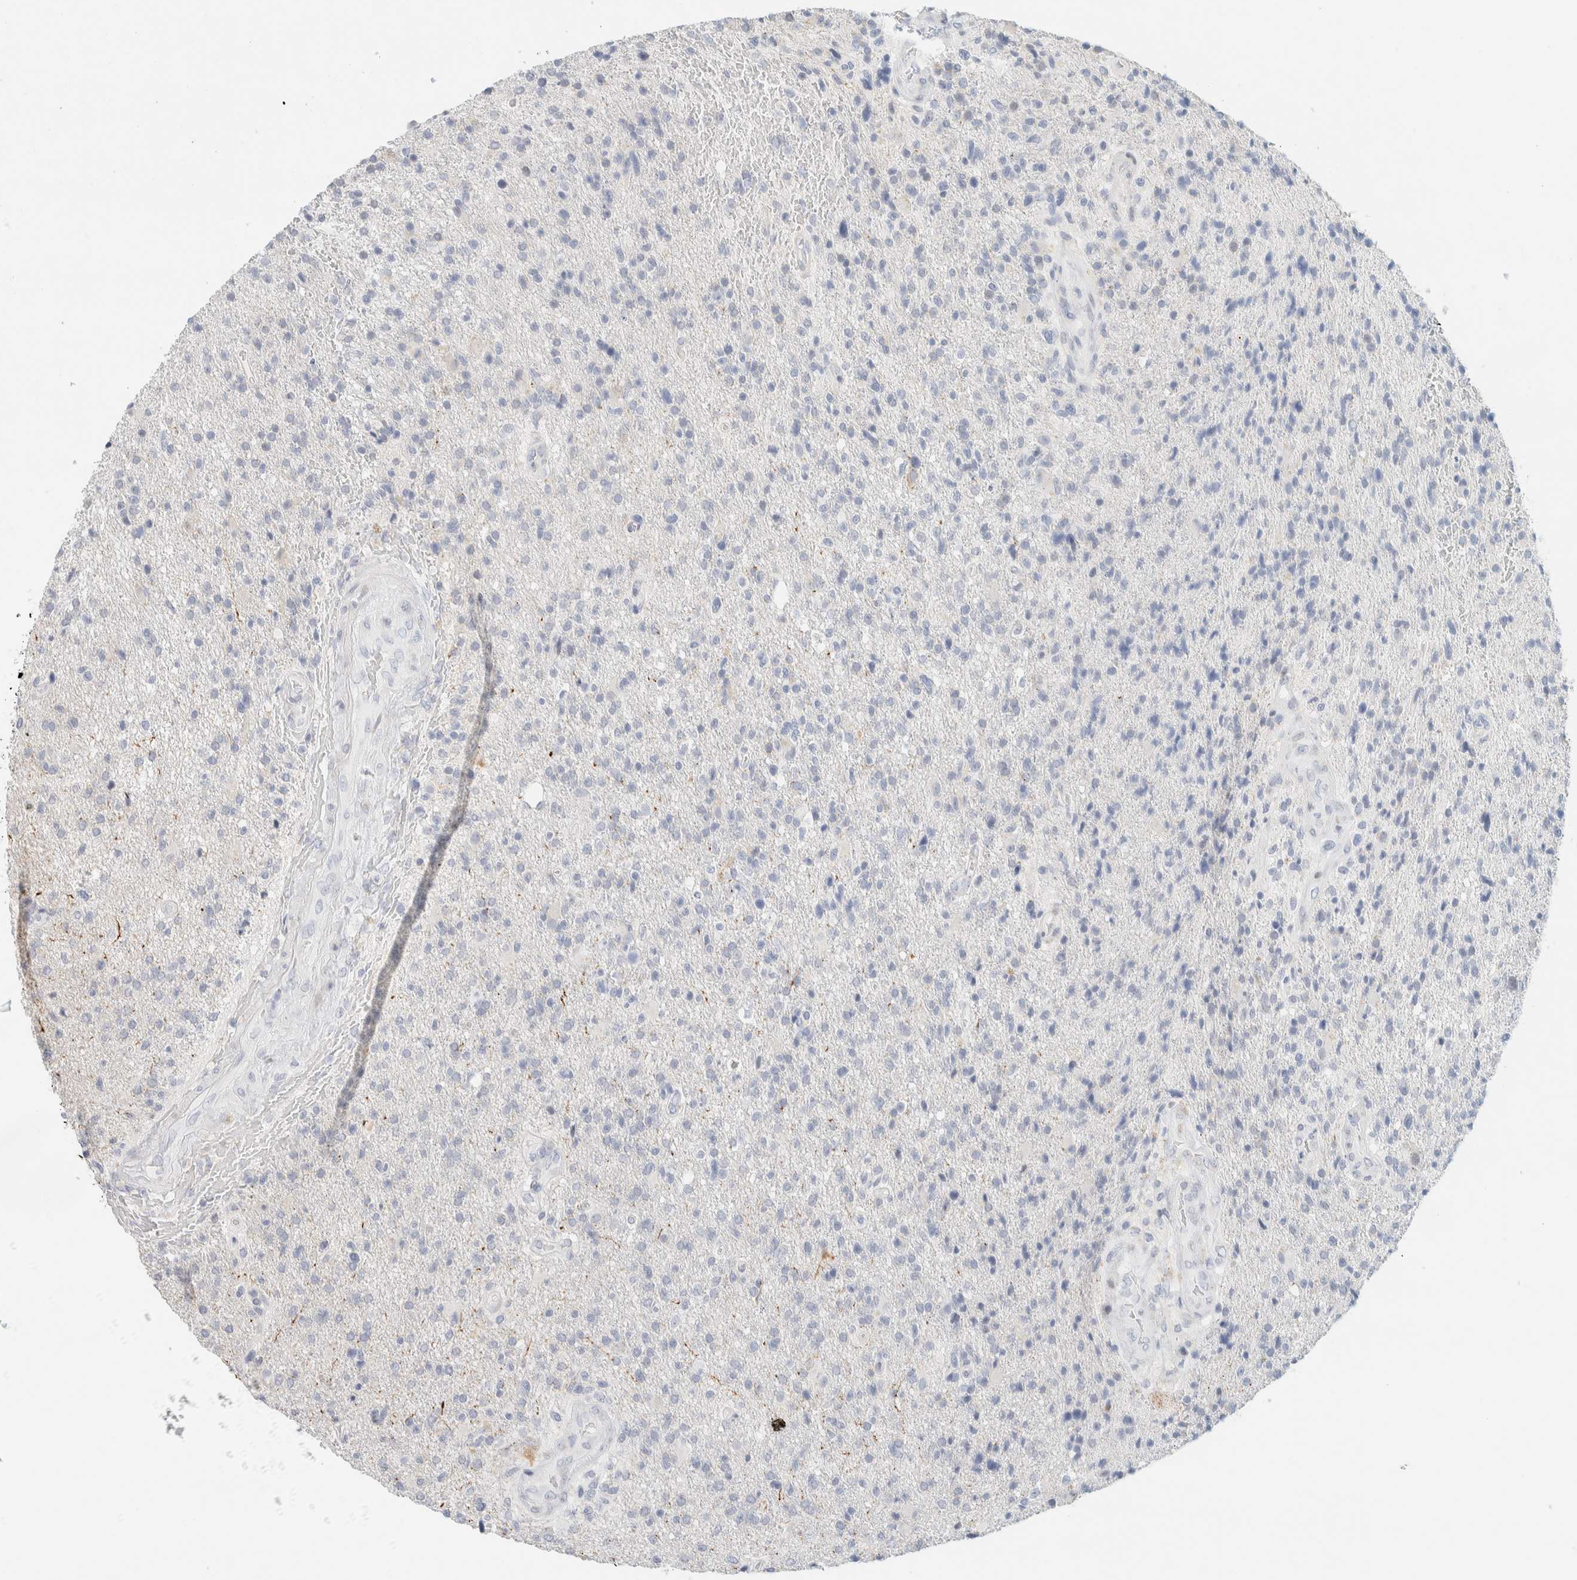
{"staining": {"intensity": "negative", "quantity": "none", "location": "none"}, "tissue": "glioma", "cell_type": "Tumor cells", "image_type": "cancer", "snomed": [{"axis": "morphology", "description": "Glioma, malignant, High grade"}, {"axis": "topography", "description": "Brain"}], "caption": "Immunohistochemical staining of human malignant glioma (high-grade) demonstrates no significant expression in tumor cells.", "gene": "SPNS3", "patient": {"sex": "male", "age": 72}}